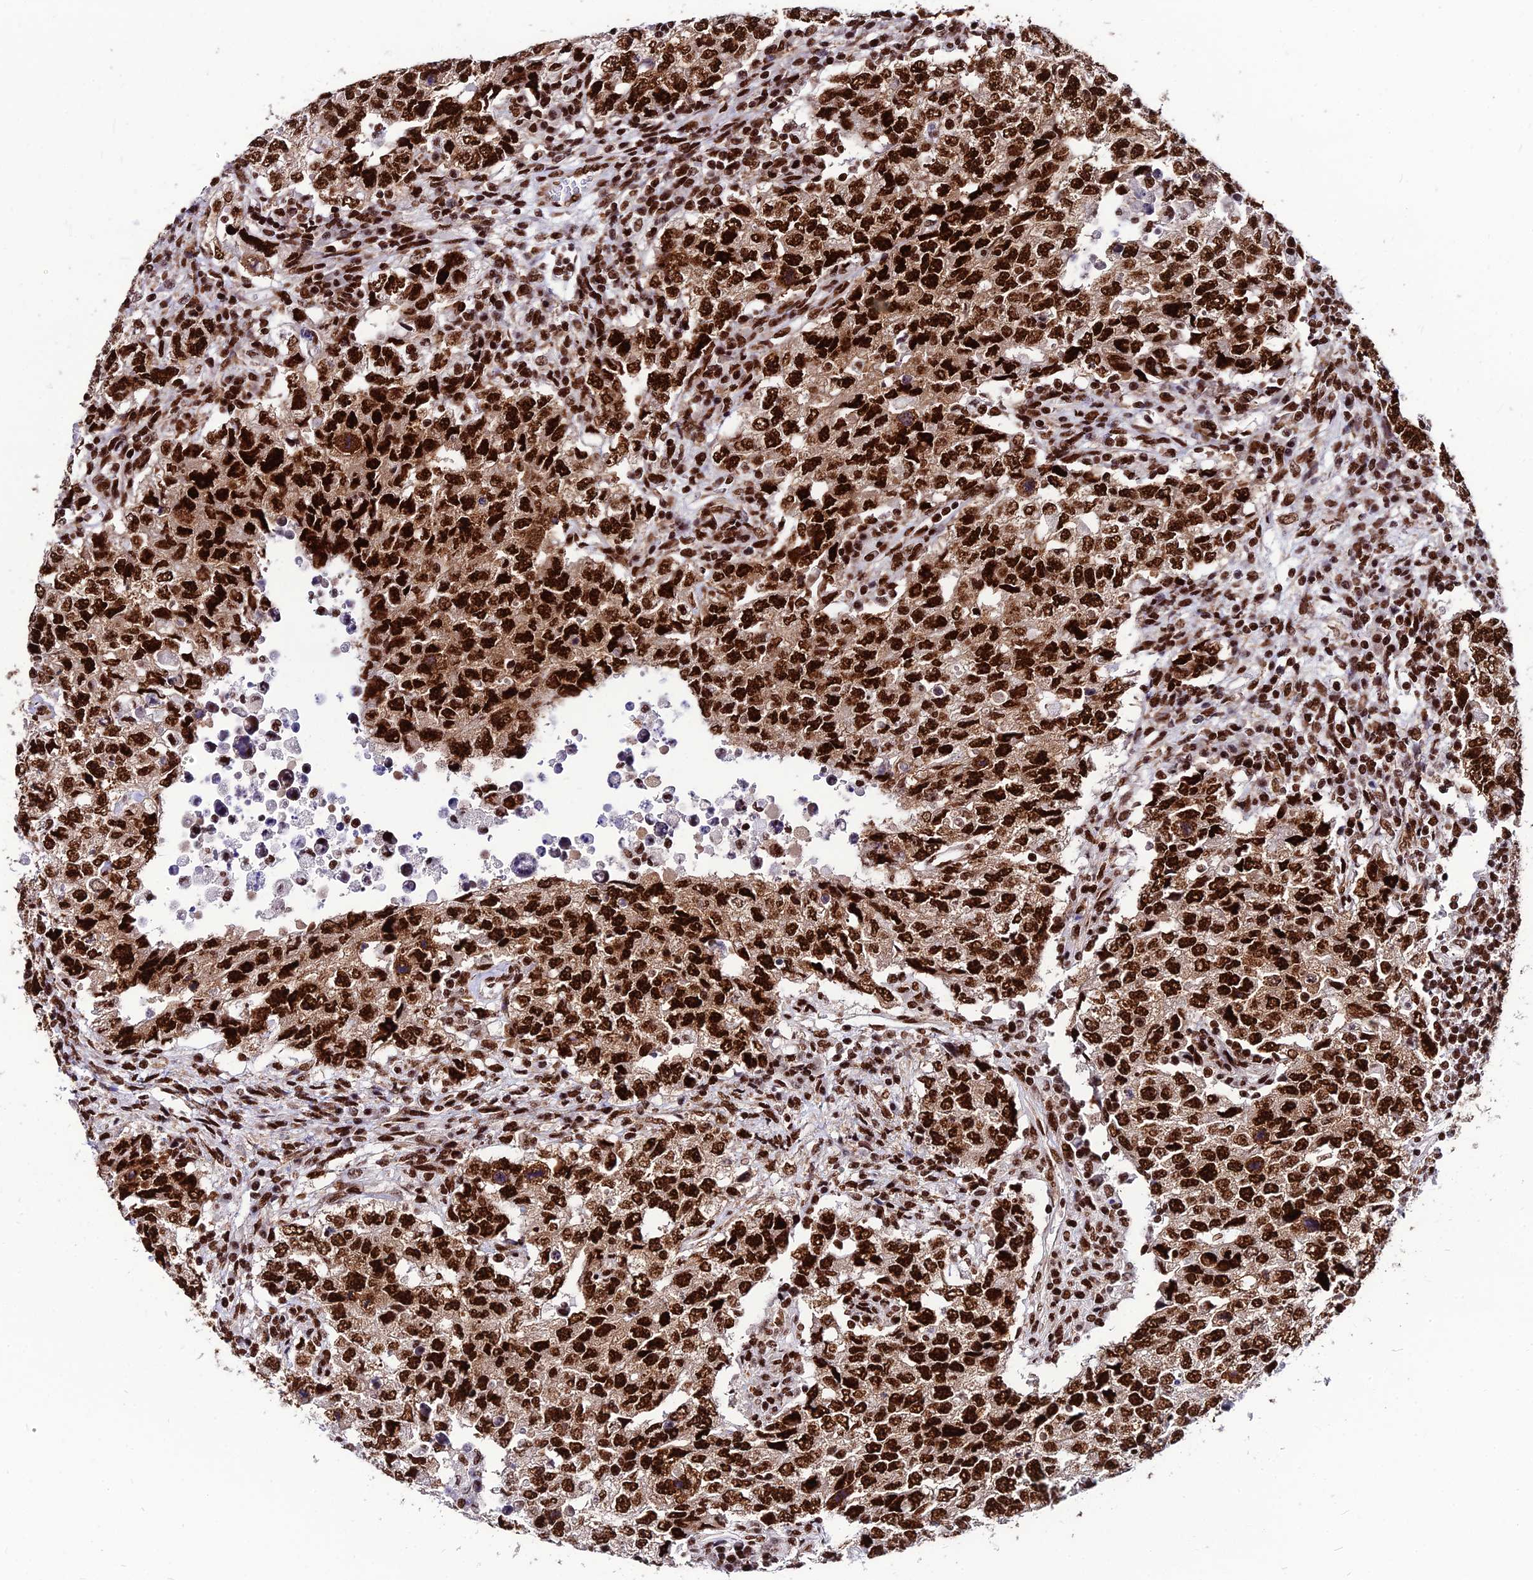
{"staining": {"intensity": "strong", "quantity": ">75%", "location": "nuclear"}, "tissue": "testis cancer", "cell_type": "Tumor cells", "image_type": "cancer", "snomed": [{"axis": "morphology", "description": "Carcinoma, Embryonal, NOS"}, {"axis": "topography", "description": "Testis"}], "caption": "Strong nuclear protein staining is appreciated in about >75% of tumor cells in testis embryonal carcinoma.", "gene": "HNRNPH1", "patient": {"sex": "male", "age": 26}}